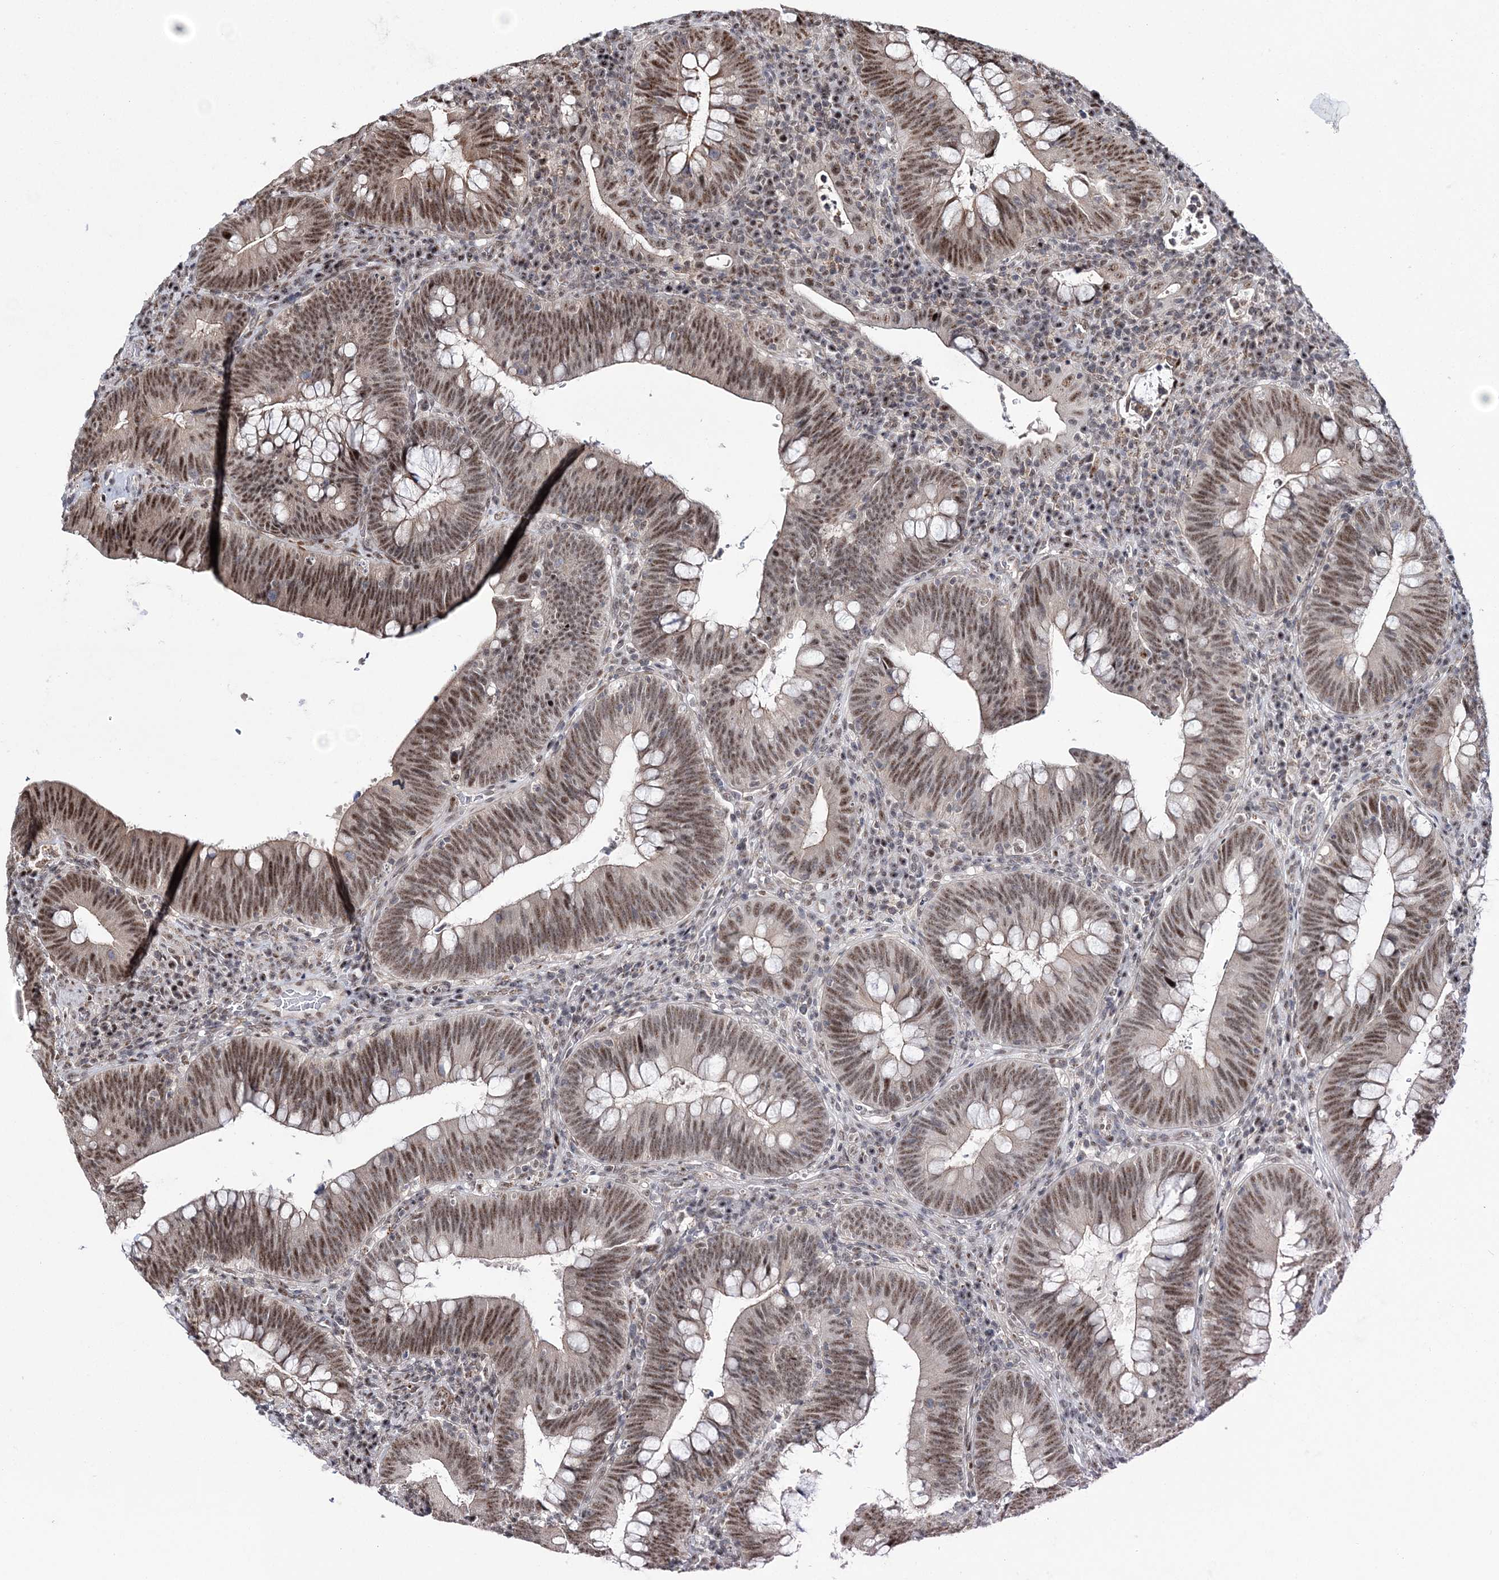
{"staining": {"intensity": "moderate", "quantity": ">75%", "location": "nuclear"}, "tissue": "colorectal cancer", "cell_type": "Tumor cells", "image_type": "cancer", "snomed": [{"axis": "morphology", "description": "Normal tissue, NOS"}, {"axis": "topography", "description": "Colon"}], "caption": "Immunohistochemical staining of colorectal cancer shows moderate nuclear protein staining in about >75% of tumor cells. (DAB (3,3'-diaminobenzidine) IHC, brown staining for protein, blue staining for nuclei).", "gene": "TATDN2", "patient": {"sex": "female", "age": 82}}